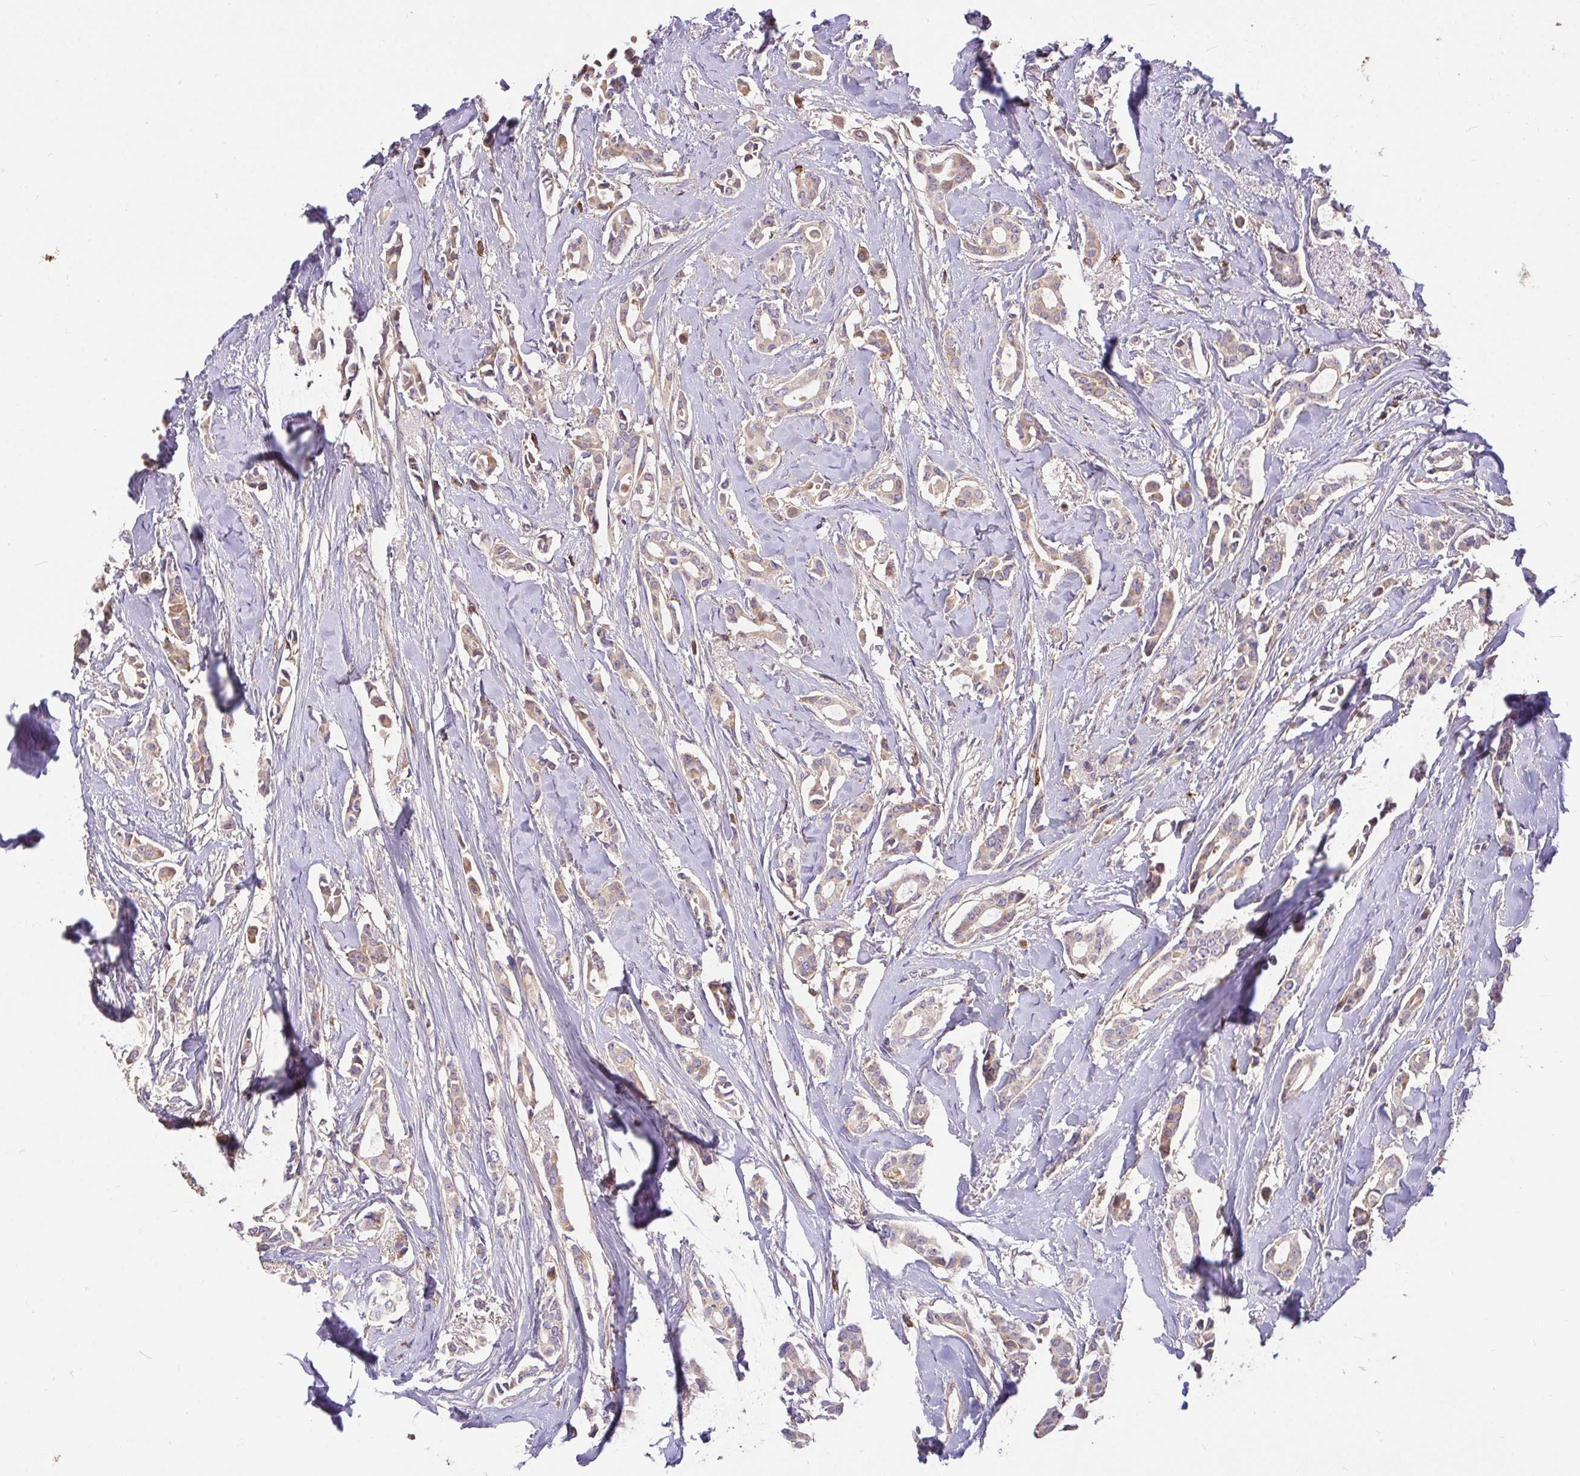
{"staining": {"intensity": "weak", "quantity": "25%-75%", "location": "cytoplasmic/membranous"}, "tissue": "breast cancer", "cell_type": "Tumor cells", "image_type": "cancer", "snomed": [{"axis": "morphology", "description": "Duct carcinoma"}, {"axis": "topography", "description": "Breast"}], "caption": "A photomicrograph showing weak cytoplasmic/membranous positivity in approximately 25%-75% of tumor cells in breast cancer, as visualized by brown immunohistochemical staining.", "gene": "FCER1A", "patient": {"sex": "female", "age": 64}}